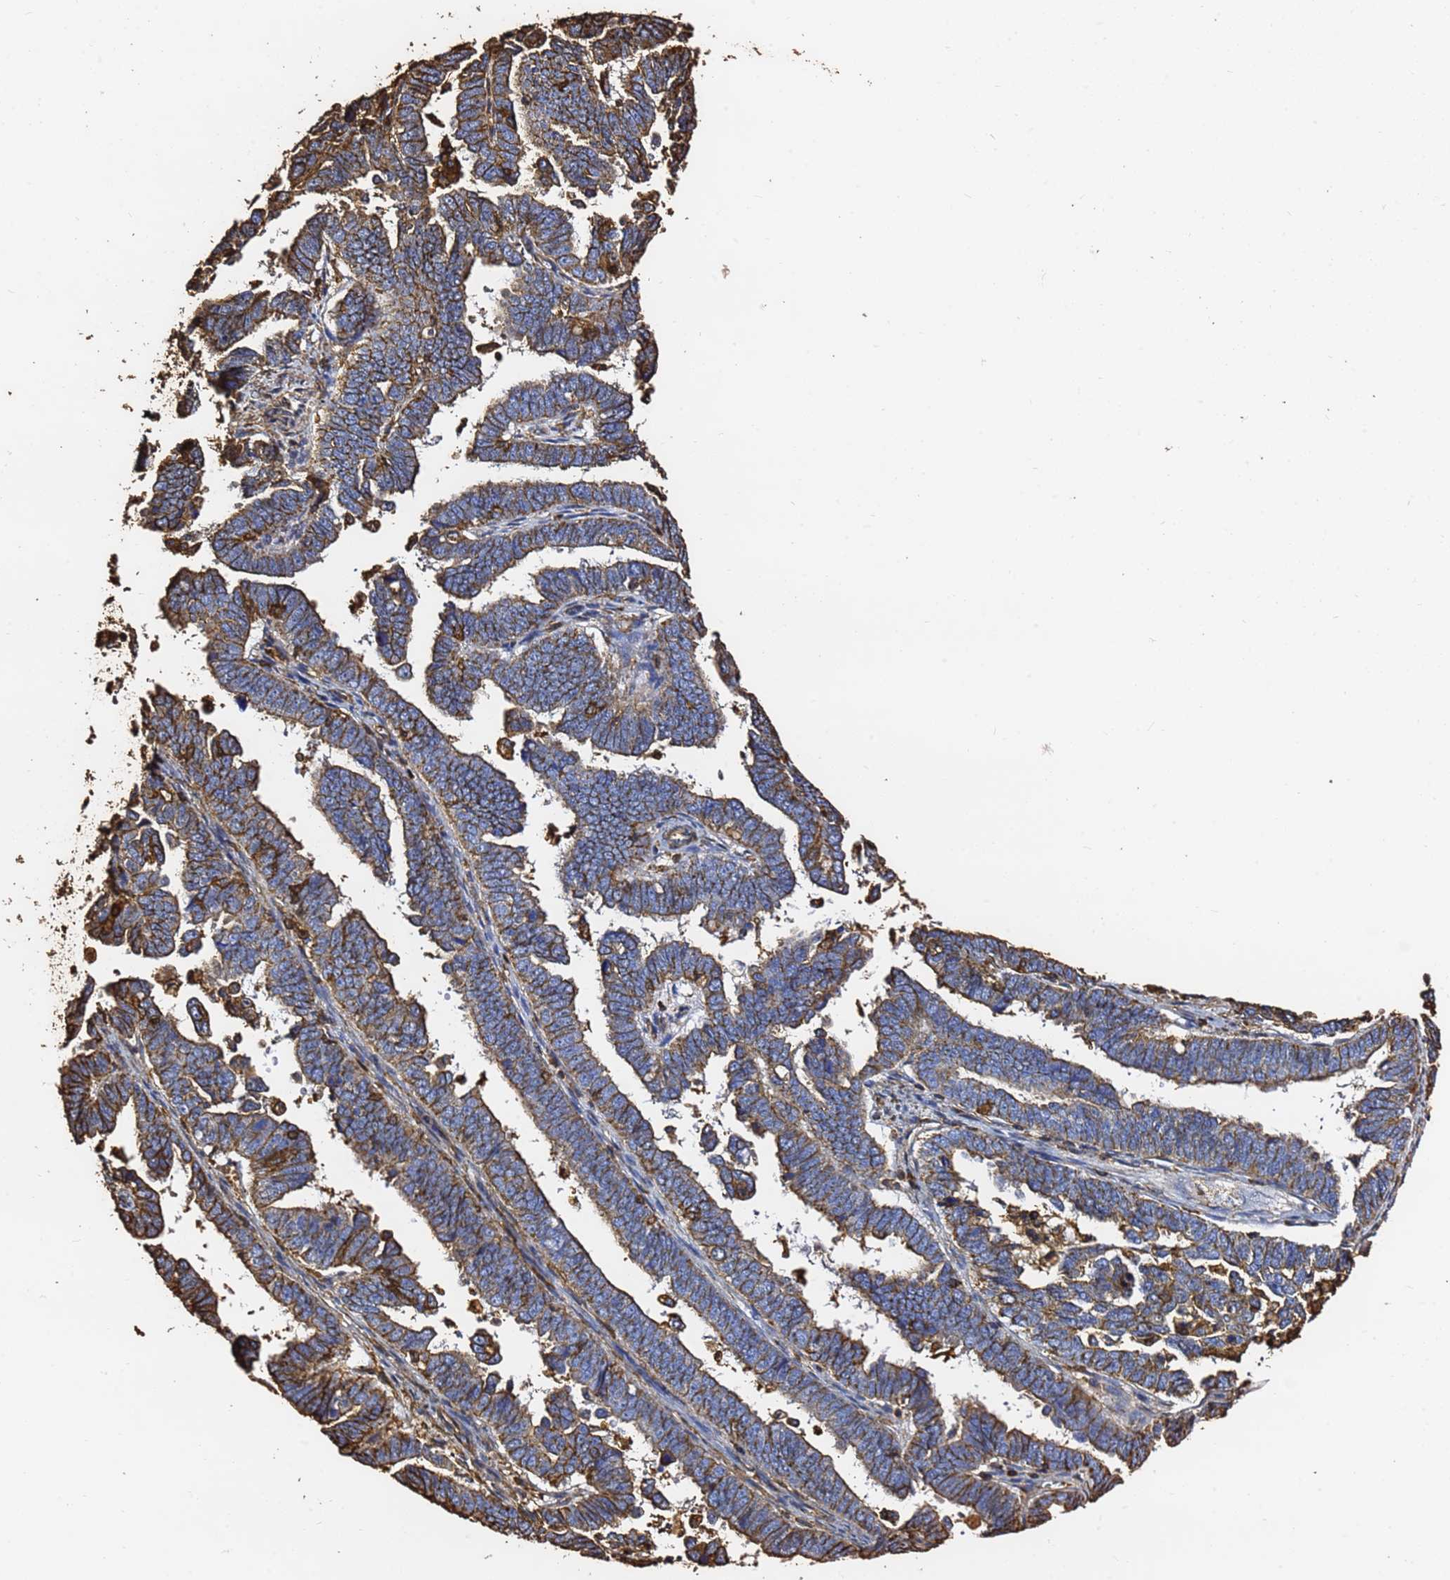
{"staining": {"intensity": "moderate", "quantity": "25%-75%", "location": "cytoplasmic/membranous"}, "tissue": "endometrial cancer", "cell_type": "Tumor cells", "image_type": "cancer", "snomed": [{"axis": "morphology", "description": "Adenocarcinoma, NOS"}, {"axis": "topography", "description": "Endometrium"}], "caption": "This histopathology image demonstrates IHC staining of endometrial cancer (adenocarcinoma), with medium moderate cytoplasmic/membranous staining in about 25%-75% of tumor cells.", "gene": "ACTB", "patient": {"sex": "female", "age": 75}}